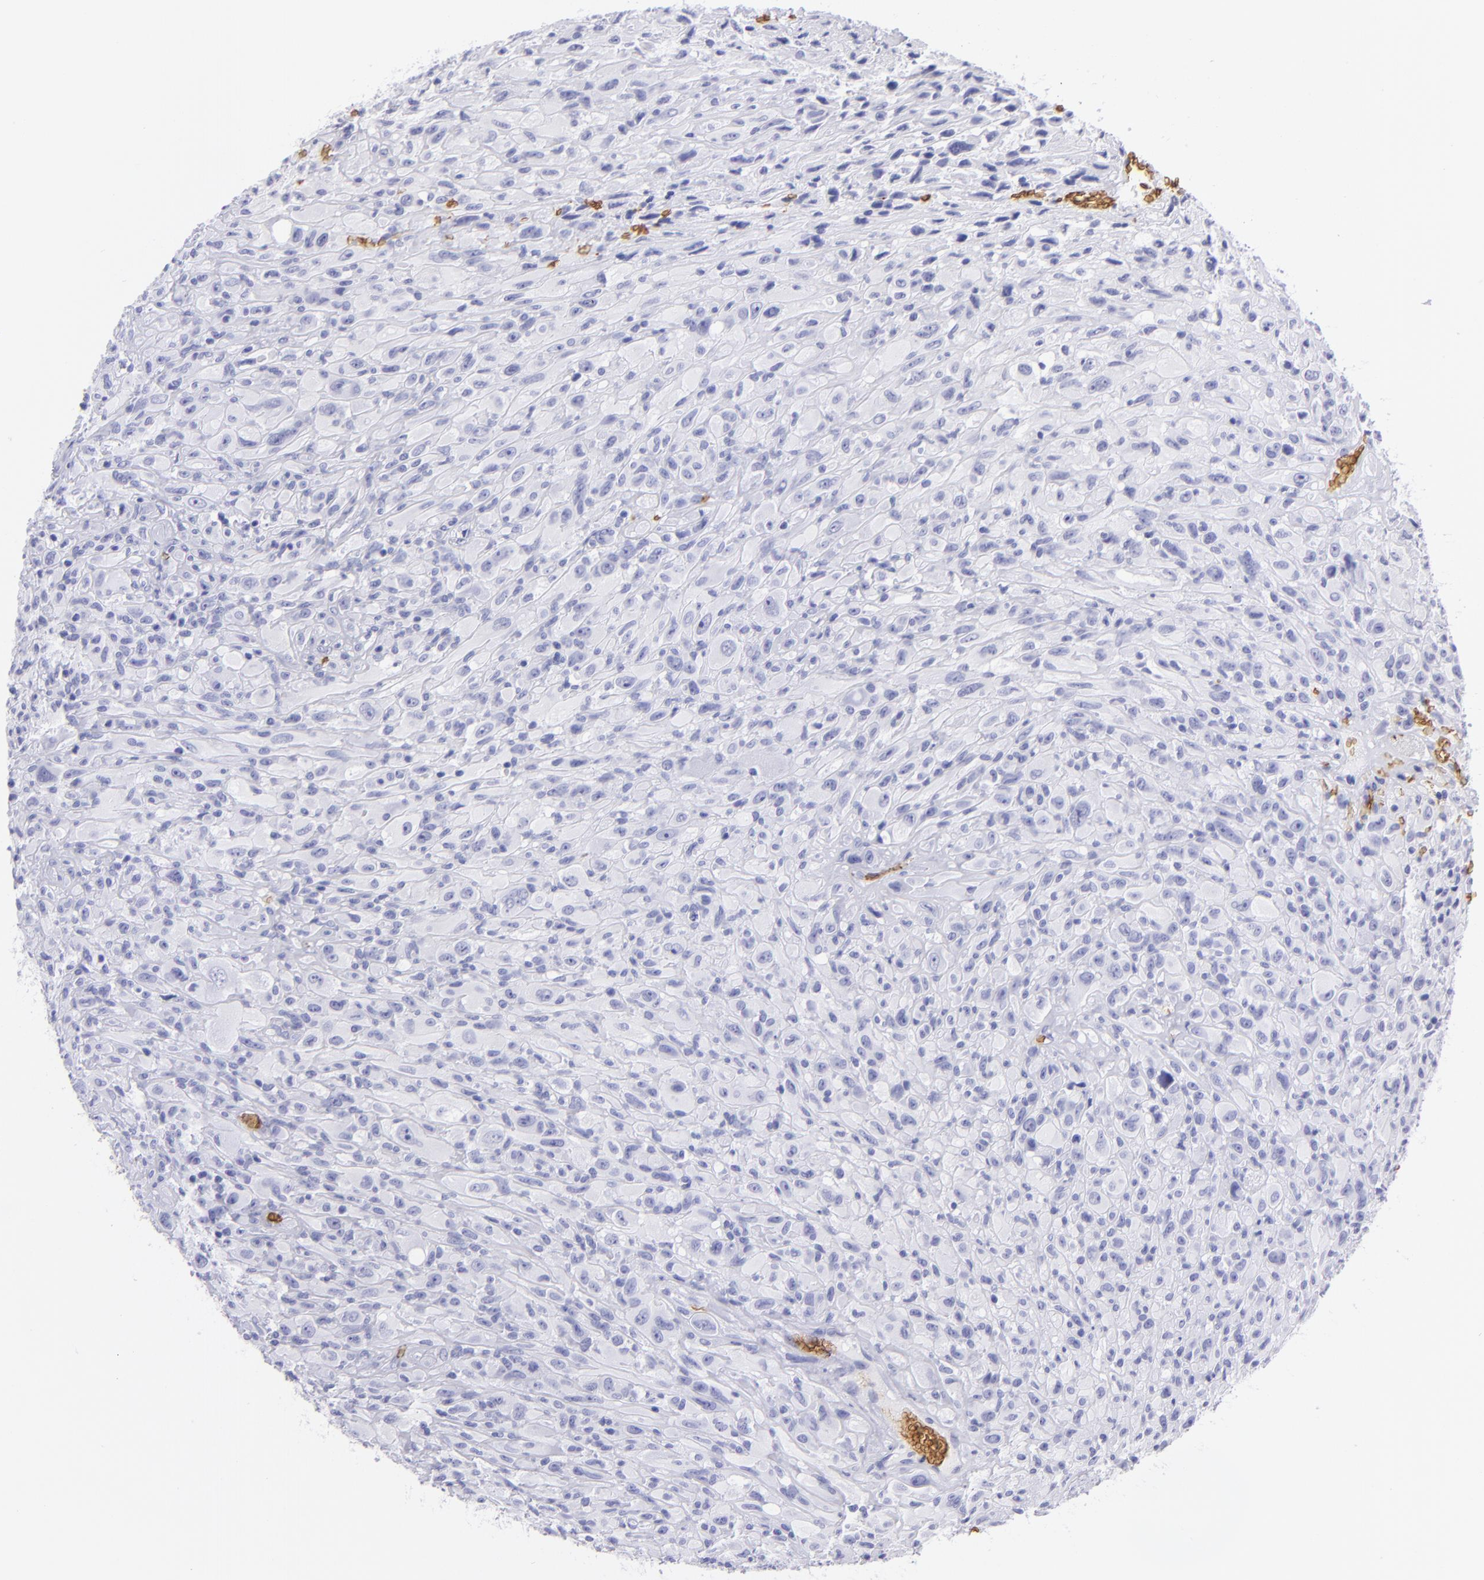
{"staining": {"intensity": "negative", "quantity": "none", "location": "none"}, "tissue": "glioma", "cell_type": "Tumor cells", "image_type": "cancer", "snomed": [{"axis": "morphology", "description": "Glioma, malignant, High grade"}, {"axis": "topography", "description": "Brain"}], "caption": "Human malignant glioma (high-grade) stained for a protein using immunohistochemistry exhibits no positivity in tumor cells.", "gene": "GYPA", "patient": {"sex": "male", "age": 48}}